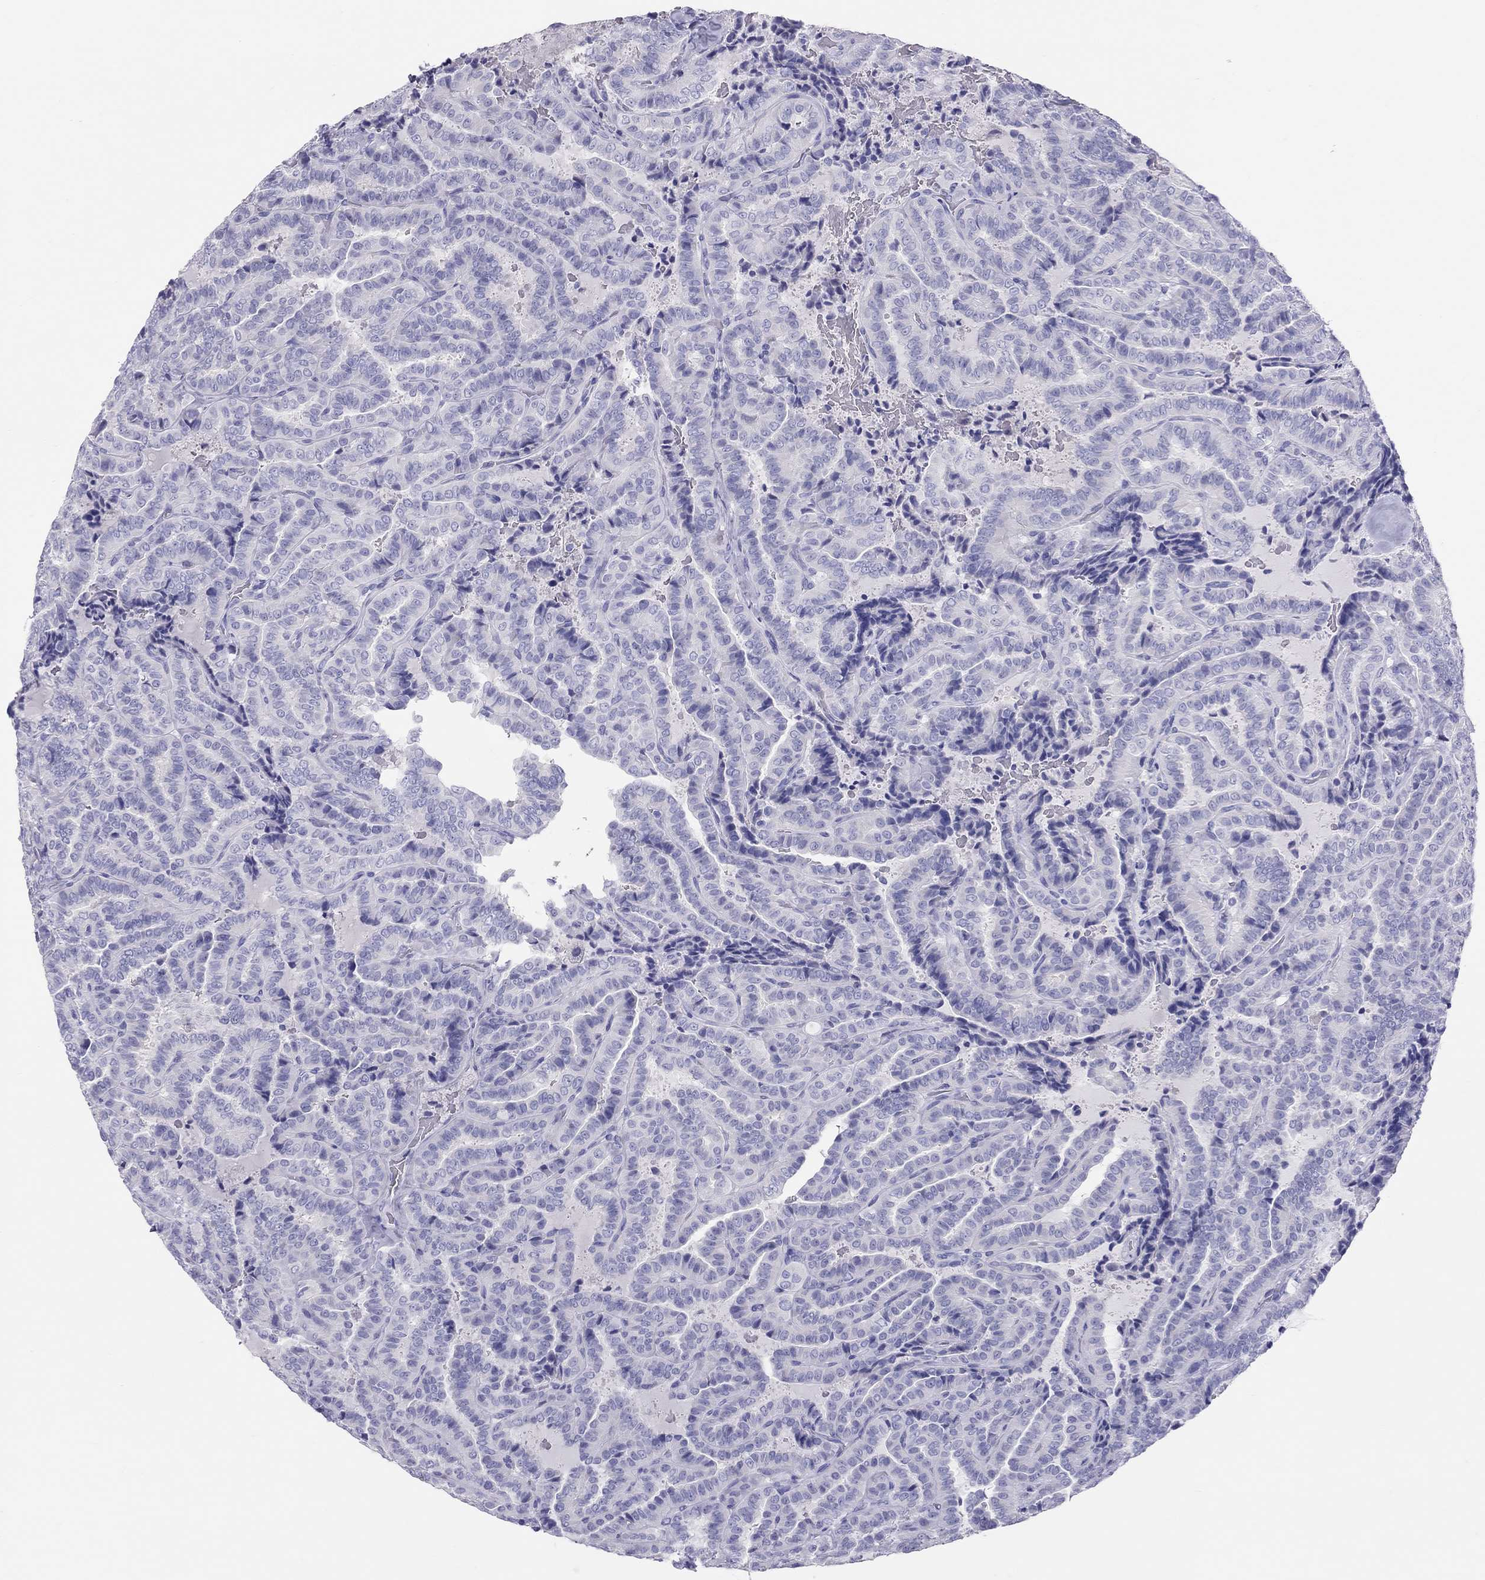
{"staining": {"intensity": "negative", "quantity": "none", "location": "none"}, "tissue": "thyroid cancer", "cell_type": "Tumor cells", "image_type": "cancer", "snomed": [{"axis": "morphology", "description": "Papillary adenocarcinoma, NOS"}, {"axis": "topography", "description": "Thyroid gland"}], "caption": "Immunohistochemistry (IHC) of human thyroid cancer (papillary adenocarcinoma) exhibits no expression in tumor cells.", "gene": "PSMB11", "patient": {"sex": "female", "age": 39}}